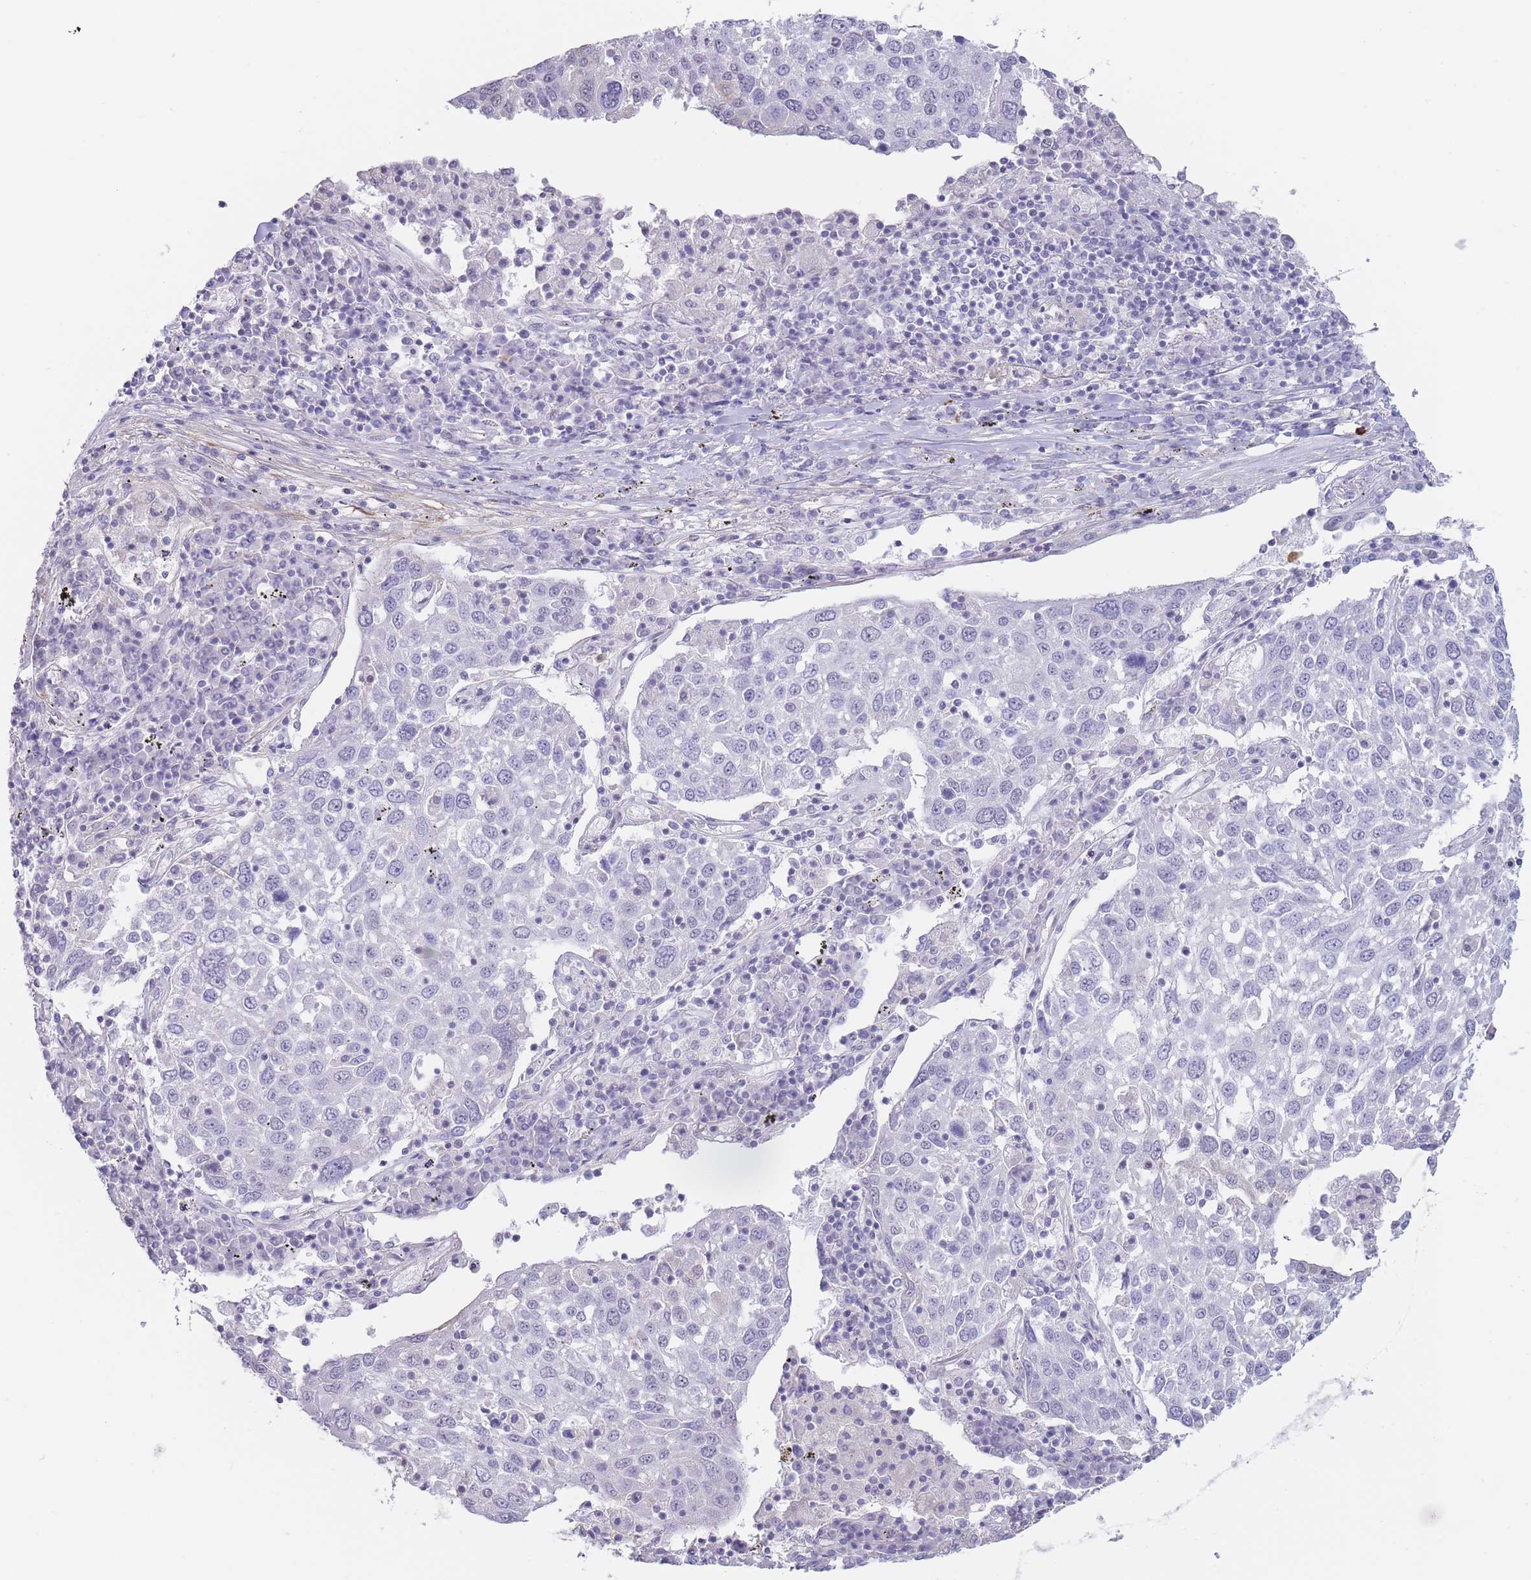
{"staining": {"intensity": "negative", "quantity": "none", "location": "none"}, "tissue": "lung cancer", "cell_type": "Tumor cells", "image_type": "cancer", "snomed": [{"axis": "morphology", "description": "Squamous cell carcinoma, NOS"}, {"axis": "topography", "description": "Lung"}], "caption": "High magnification brightfield microscopy of lung squamous cell carcinoma stained with DAB (brown) and counterstained with hematoxylin (blue): tumor cells show no significant staining. (DAB (3,3'-diaminobenzidine) immunohistochemistry with hematoxylin counter stain).", "gene": "ASAP3", "patient": {"sex": "male", "age": 65}}